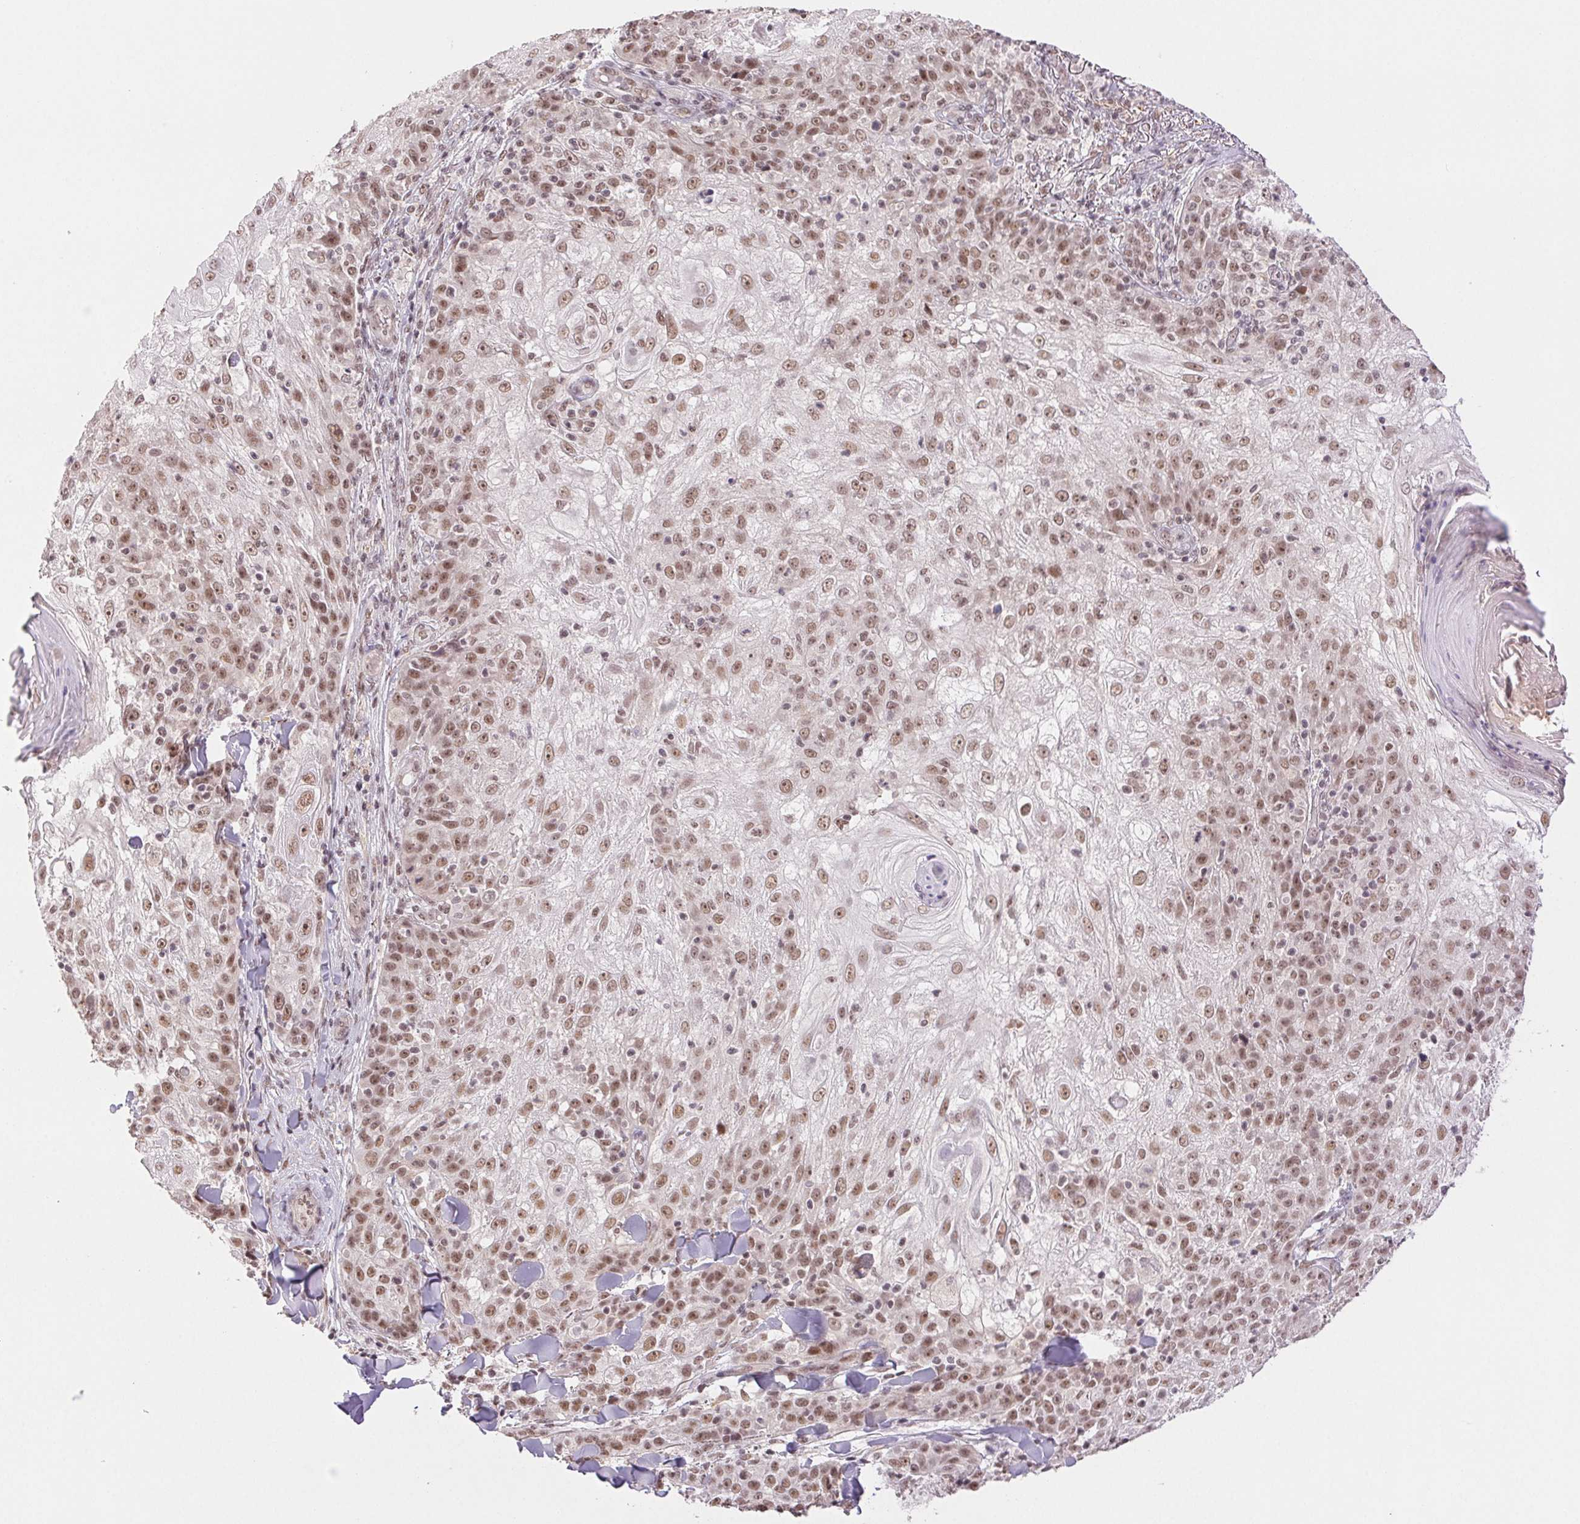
{"staining": {"intensity": "moderate", "quantity": ">75%", "location": "nuclear"}, "tissue": "skin cancer", "cell_type": "Tumor cells", "image_type": "cancer", "snomed": [{"axis": "morphology", "description": "Normal tissue, NOS"}, {"axis": "morphology", "description": "Squamous cell carcinoma, NOS"}, {"axis": "topography", "description": "Skin"}], "caption": "Immunohistochemistry (IHC) of human skin cancer exhibits medium levels of moderate nuclear staining in about >75% of tumor cells.", "gene": "PRPF18", "patient": {"sex": "female", "age": 83}}